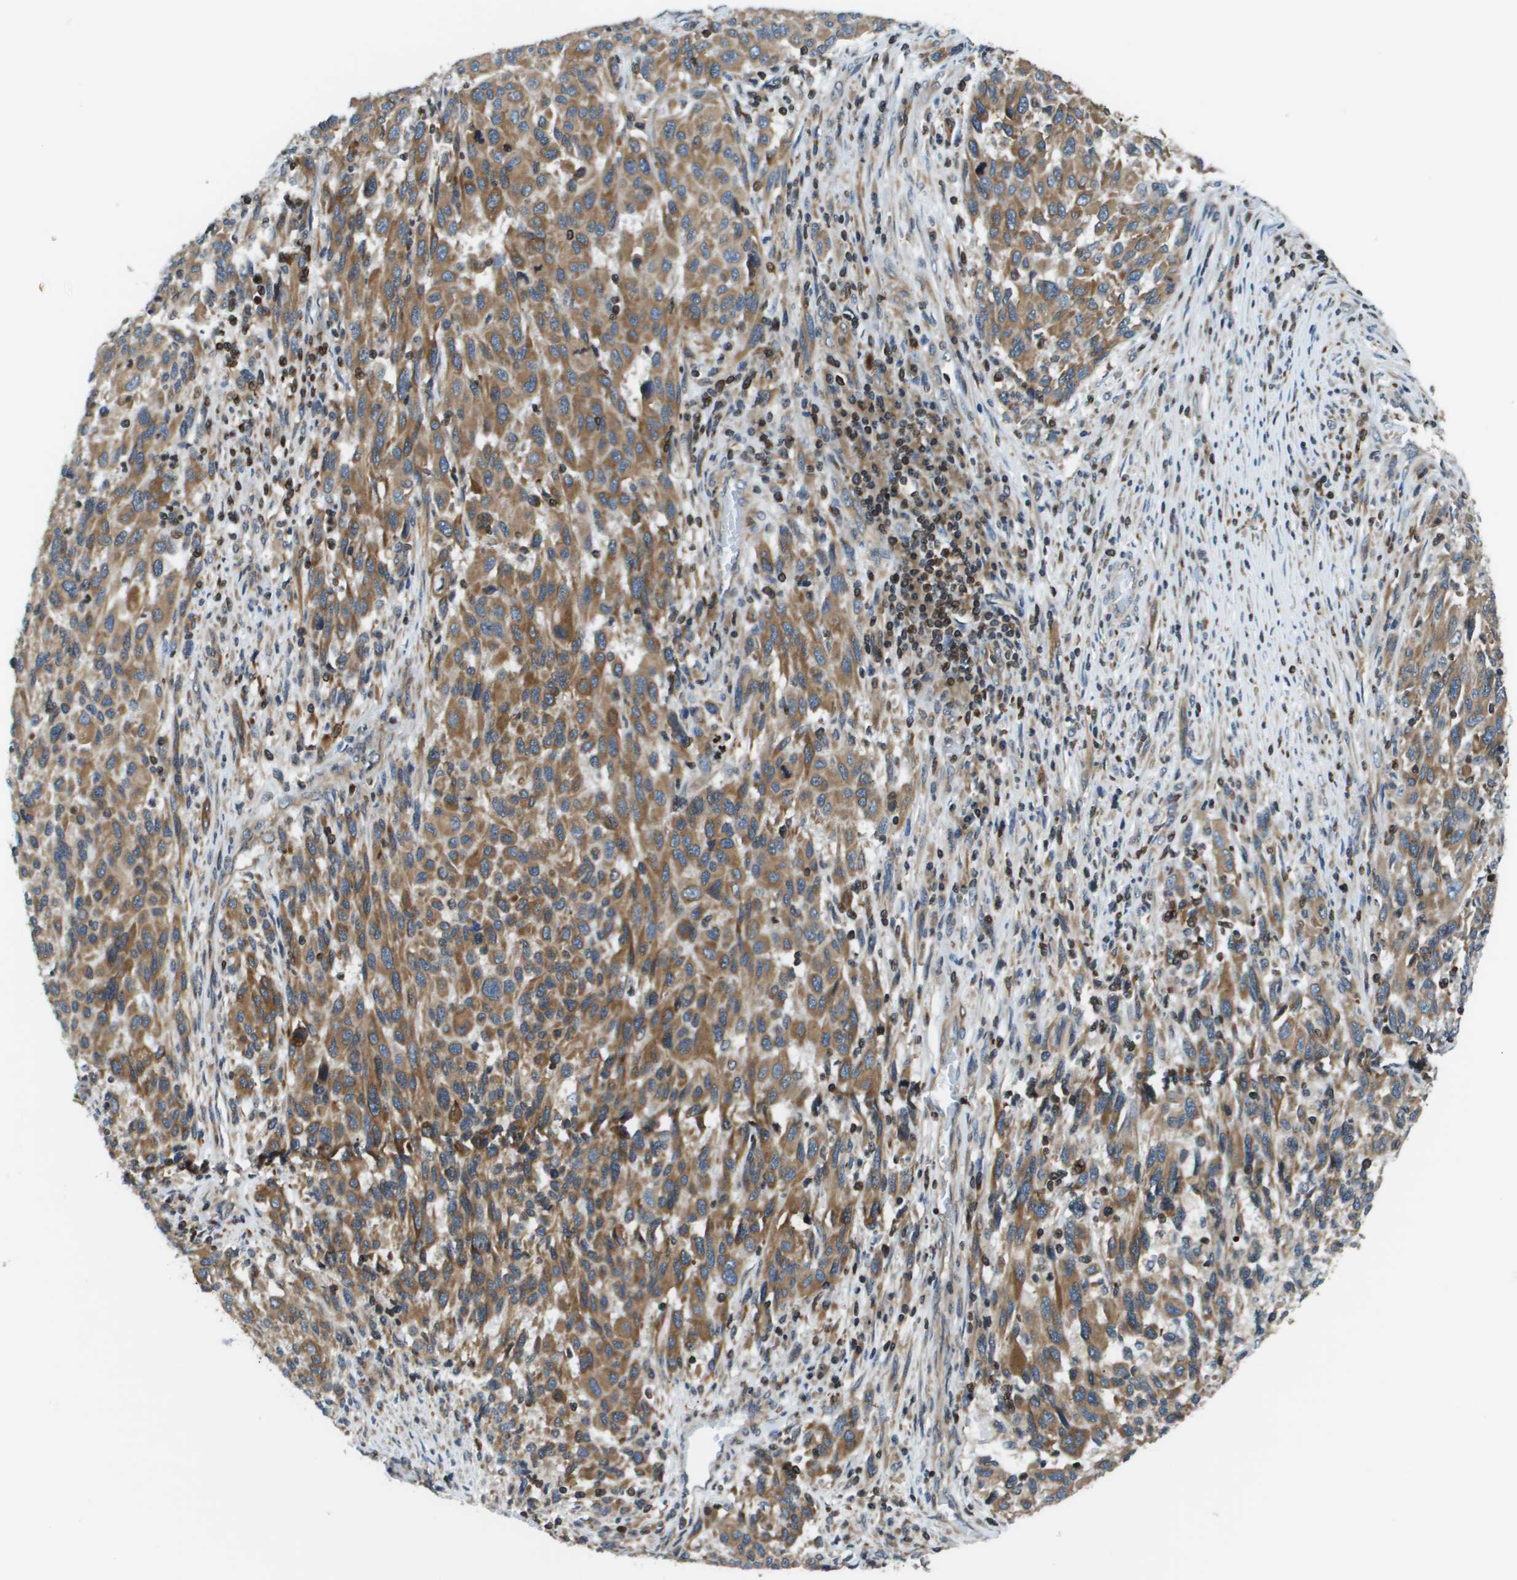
{"staining": {"intensity": "moderate", "quantity": ">75%", "location": "cytoplasmic/membranous"}, "tissue": "melanoma", "cell_type": "Tumor cells", "image_type": "cancer", "snomed": [{"axis": "morphology", "description": "Malignant melanoma, Metastatic site"}, {"axis": "topography", "description": "Lymph node"}], "caption": "Protein analysis of malignant melanoma (metastatic site) tissue demonstrates moderate cytoplasmic/membranous staining in about >75% of tumor cells.", "gene": "ESYT1", "patient": {"sex": "male", "age": 61}}